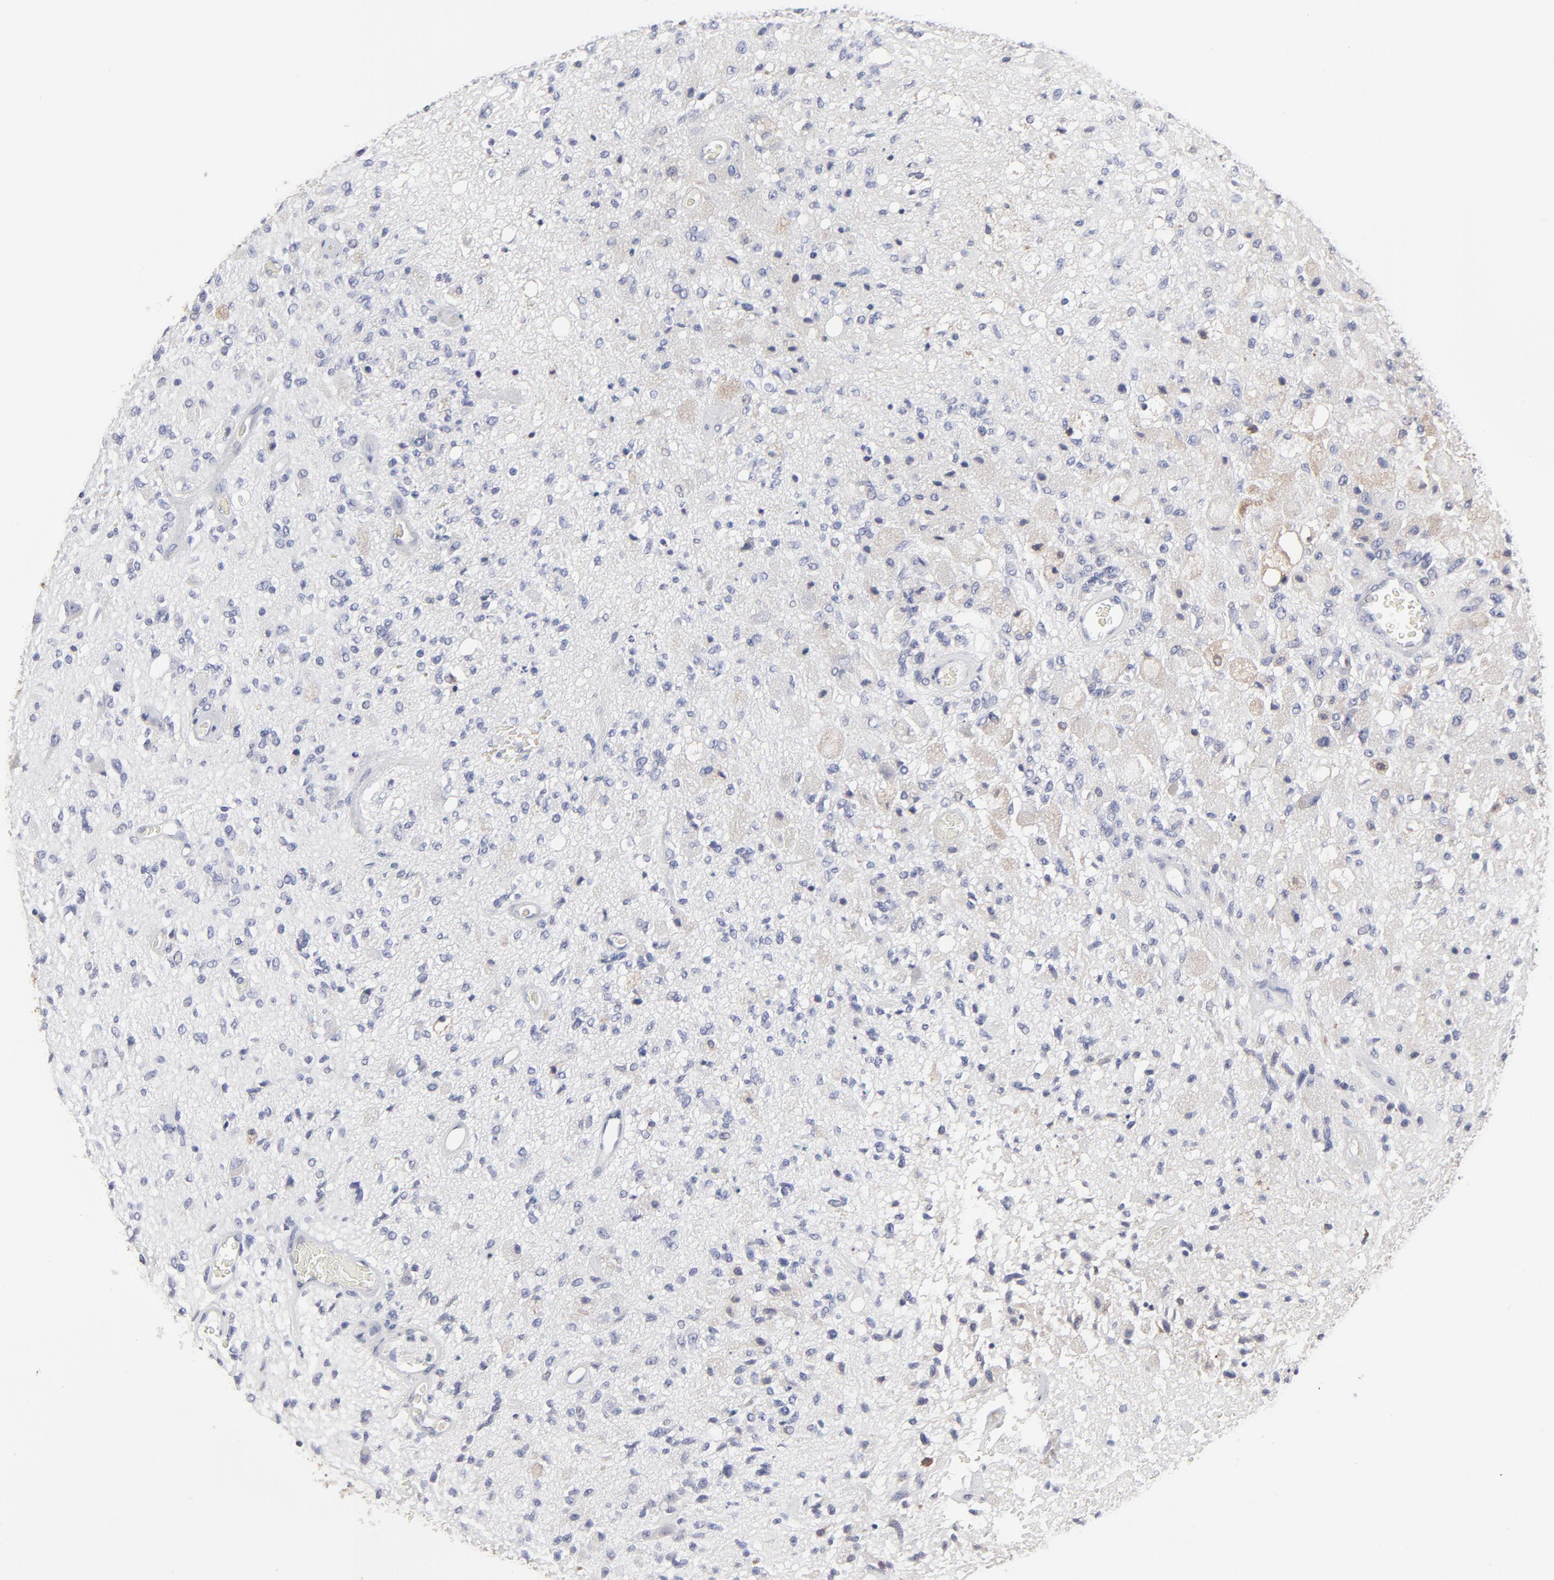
{"staining": {"intensity": "negative", "quantity": "none", "location": "none"}, "tissue": "glioma", "cell_type": "Tumor cells", "image_type": "cancer", "snomed": [{"axis": "morphology", "description": "Normal tissue, NOS"}, {"axis": "morphology", "description": "Glioma, malignant, High grade"}, {"axis": "topography", "description": "Cerebral cortex"}], "caption": "DAB (3,3'-diaminobenzidine) immunohistochemical staining of human malignant high-grade glioma shows no significant staining in tumor cells. (Brightfield microscopy of DAB (3,3'-diaminobenzidine) IHC at high magnification).", "gene": "TRIM22", "patient": {"sex": "male", "age": 77}}